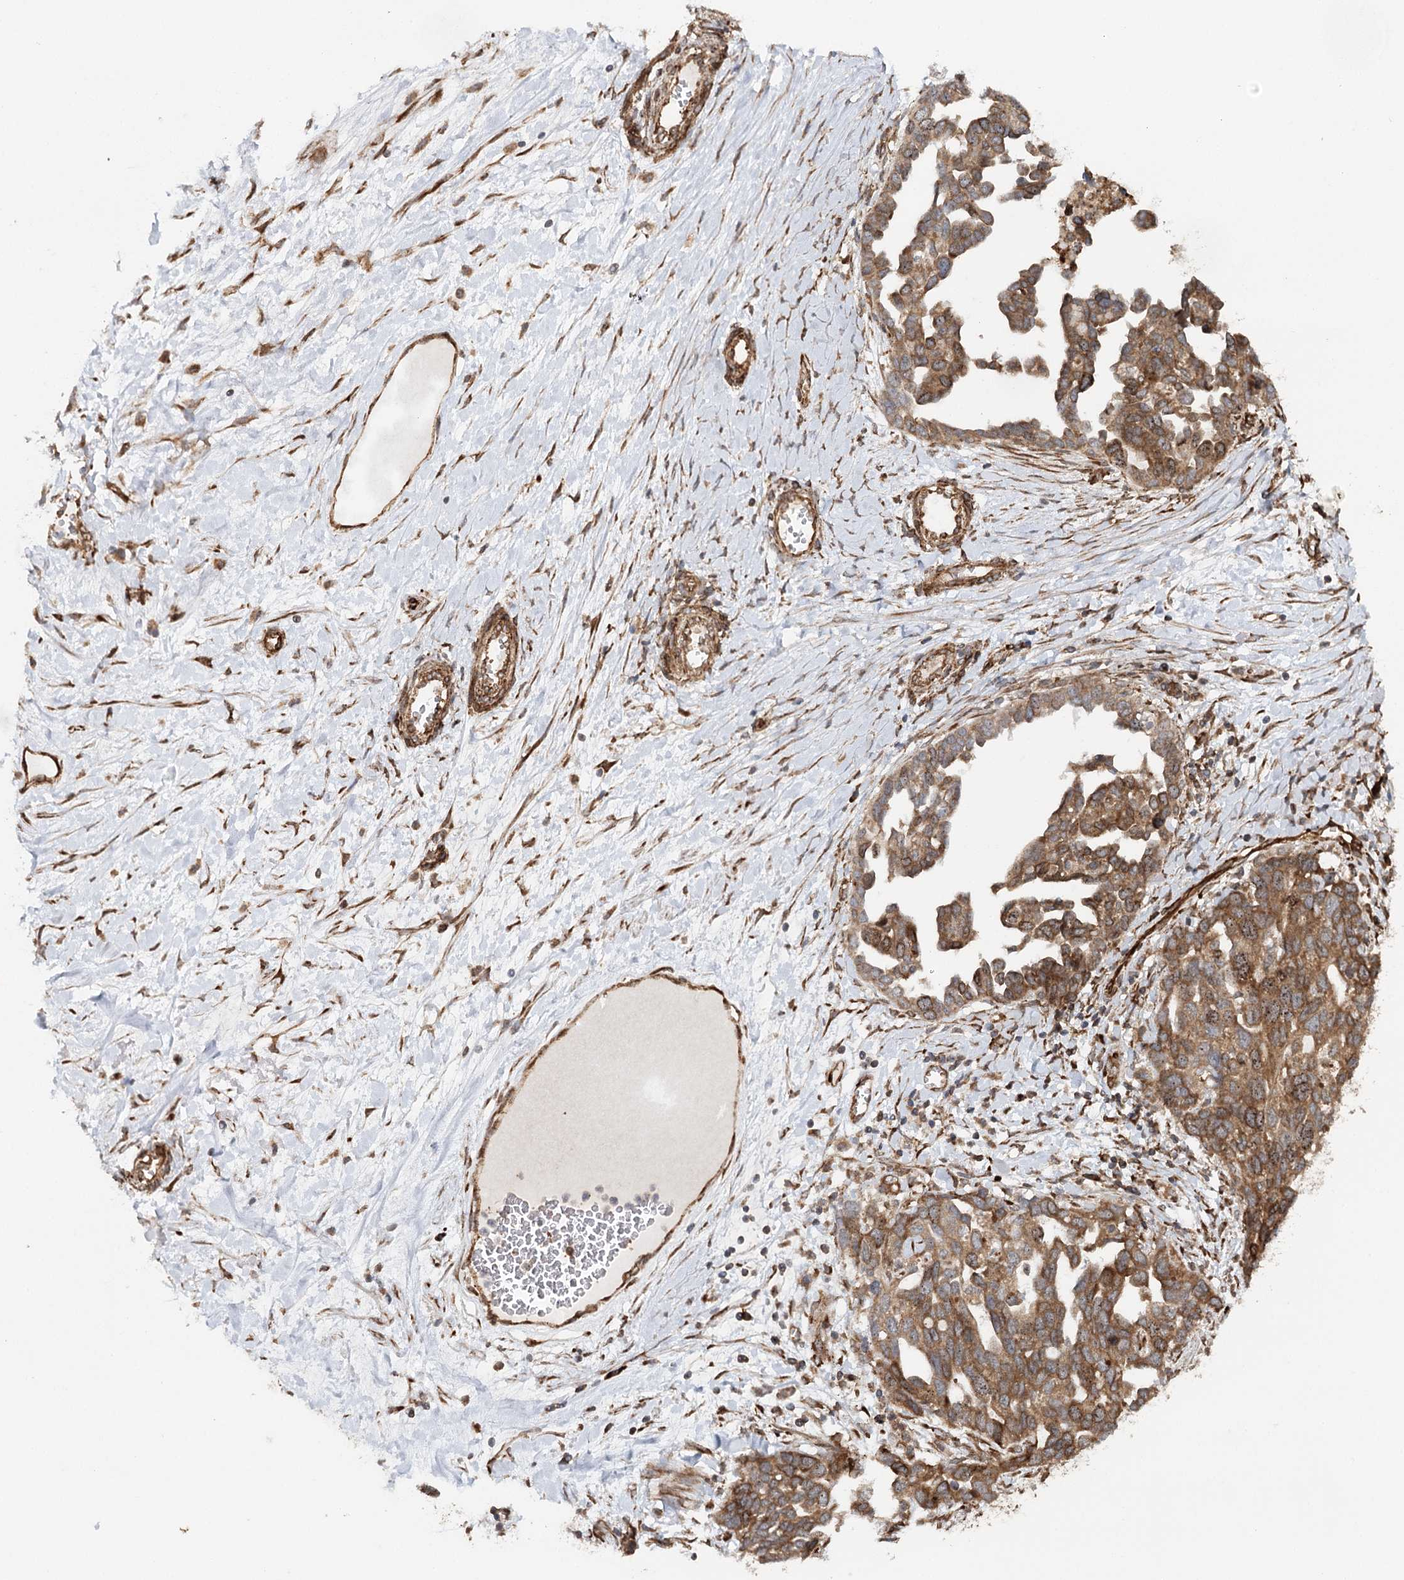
{"staining": {"intensity": "moderate", "quantity": ">75%", "location": "cytoplasmic/membranous"}, "tissue": "ovarian cancer", "cell_type": "Tumor cells", "image_type": "cancer", "snomed": [{"axis": "morphology", "description": "Cystadenocarcinoma, serous, NOS"}, {"axis": "topography", "description": "Ovary"}], "caption": "IHC micrograph of human ovarian cancer (serous cystadenocarcinoma) stained for a protein (brown), which shows medium levels of moderate cytoplasmic/membranous staining in about >75% of tumor cells.", "gene": "MKNK1", "patient": {"sex": "female", "age": 54}}